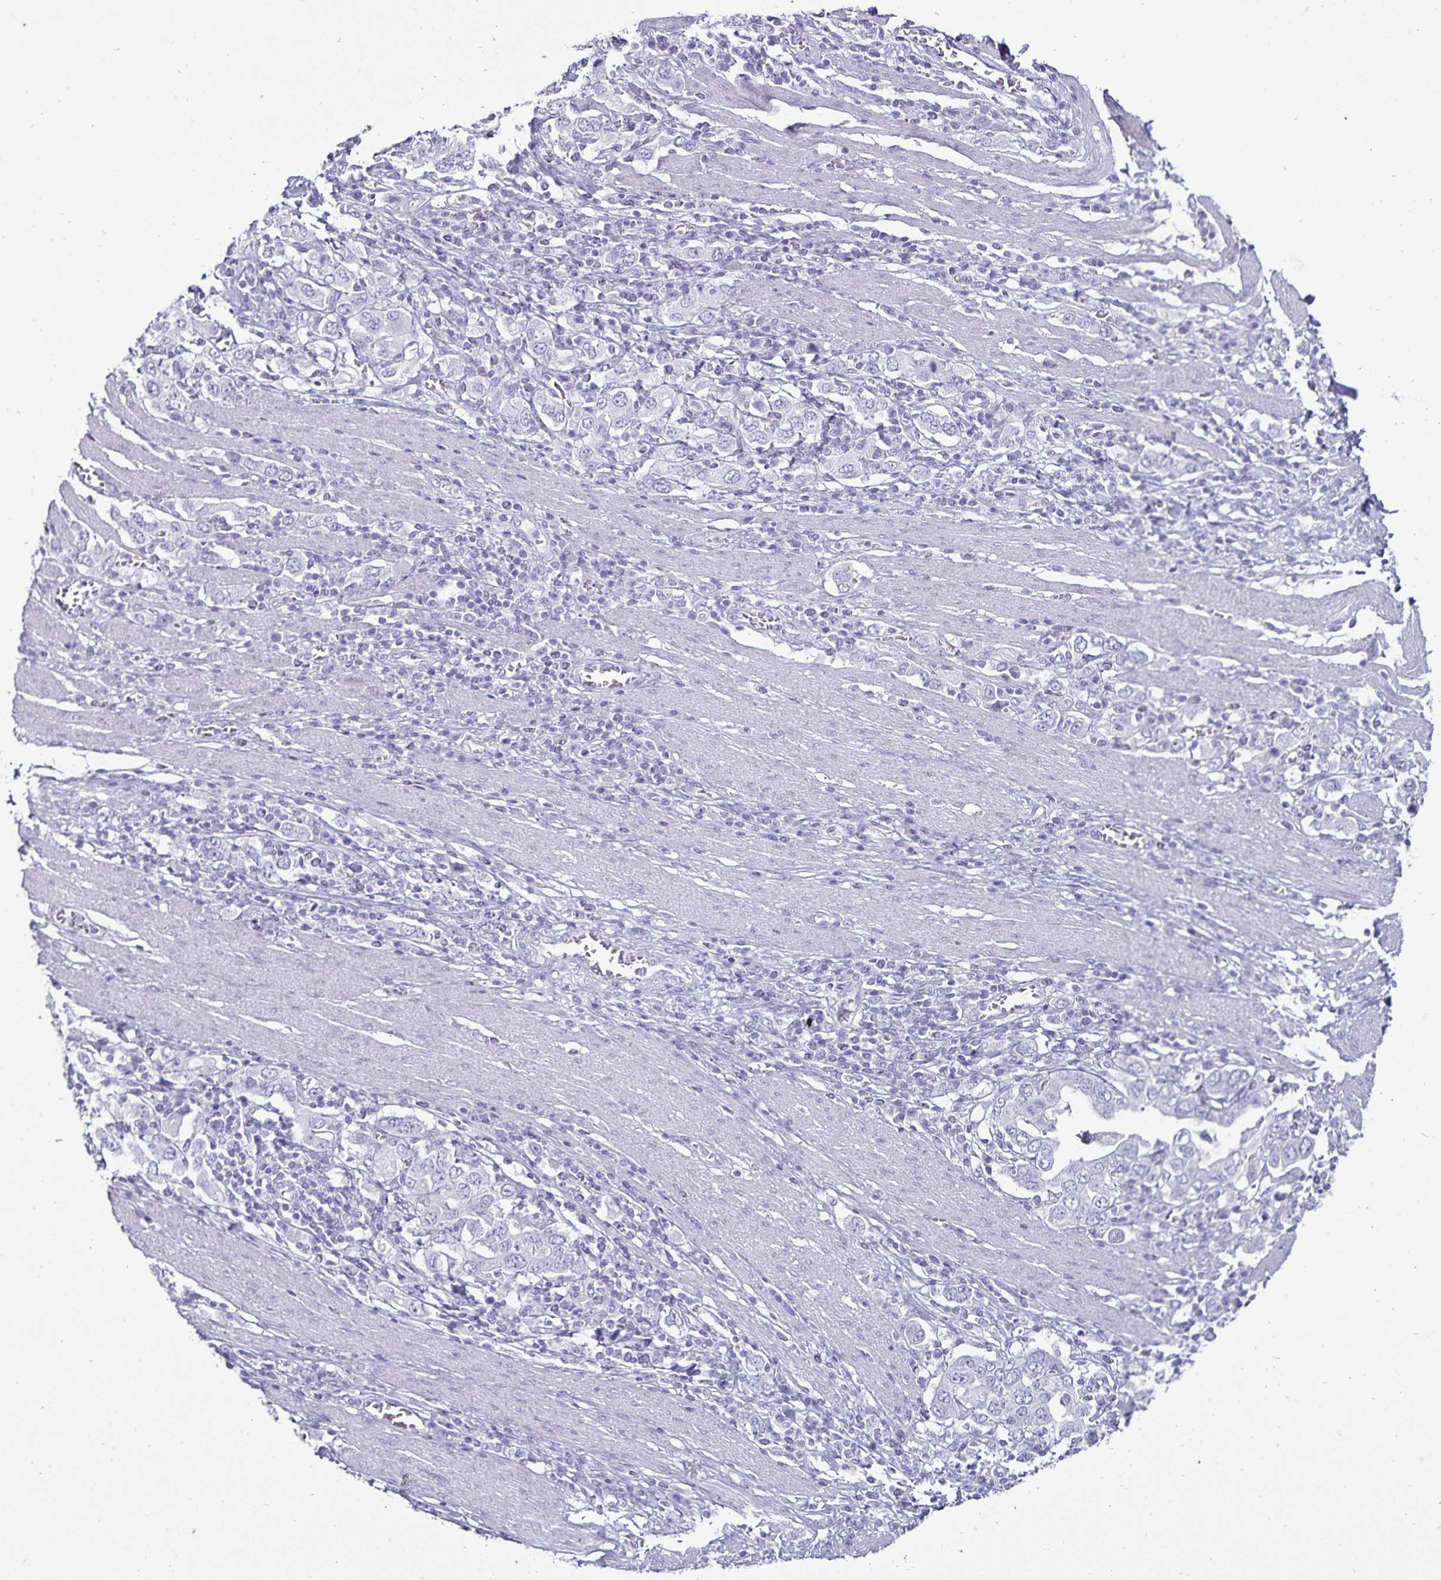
{"staining": {"intensity": "negative", "quantity": "none", "location": "none"}, "tissue": "stomach cancer", "cell_type": "Tumor cells", "image_type": "cancer", "snomed": [{"axis": "morphology", "description": "Adenocarcinoma, NOS"}, {"axis": "topography", "description": "Stomach, upper"}, {"axis": "topography", "description": "Stomach"}], "caption": "Immunohistochemical staining of human stomach cancer (adenocarcinoma) reveals no significant staining in tumor cells.", "gene": "DEFA6", "patient": {"sex": "male", "age": 62}}